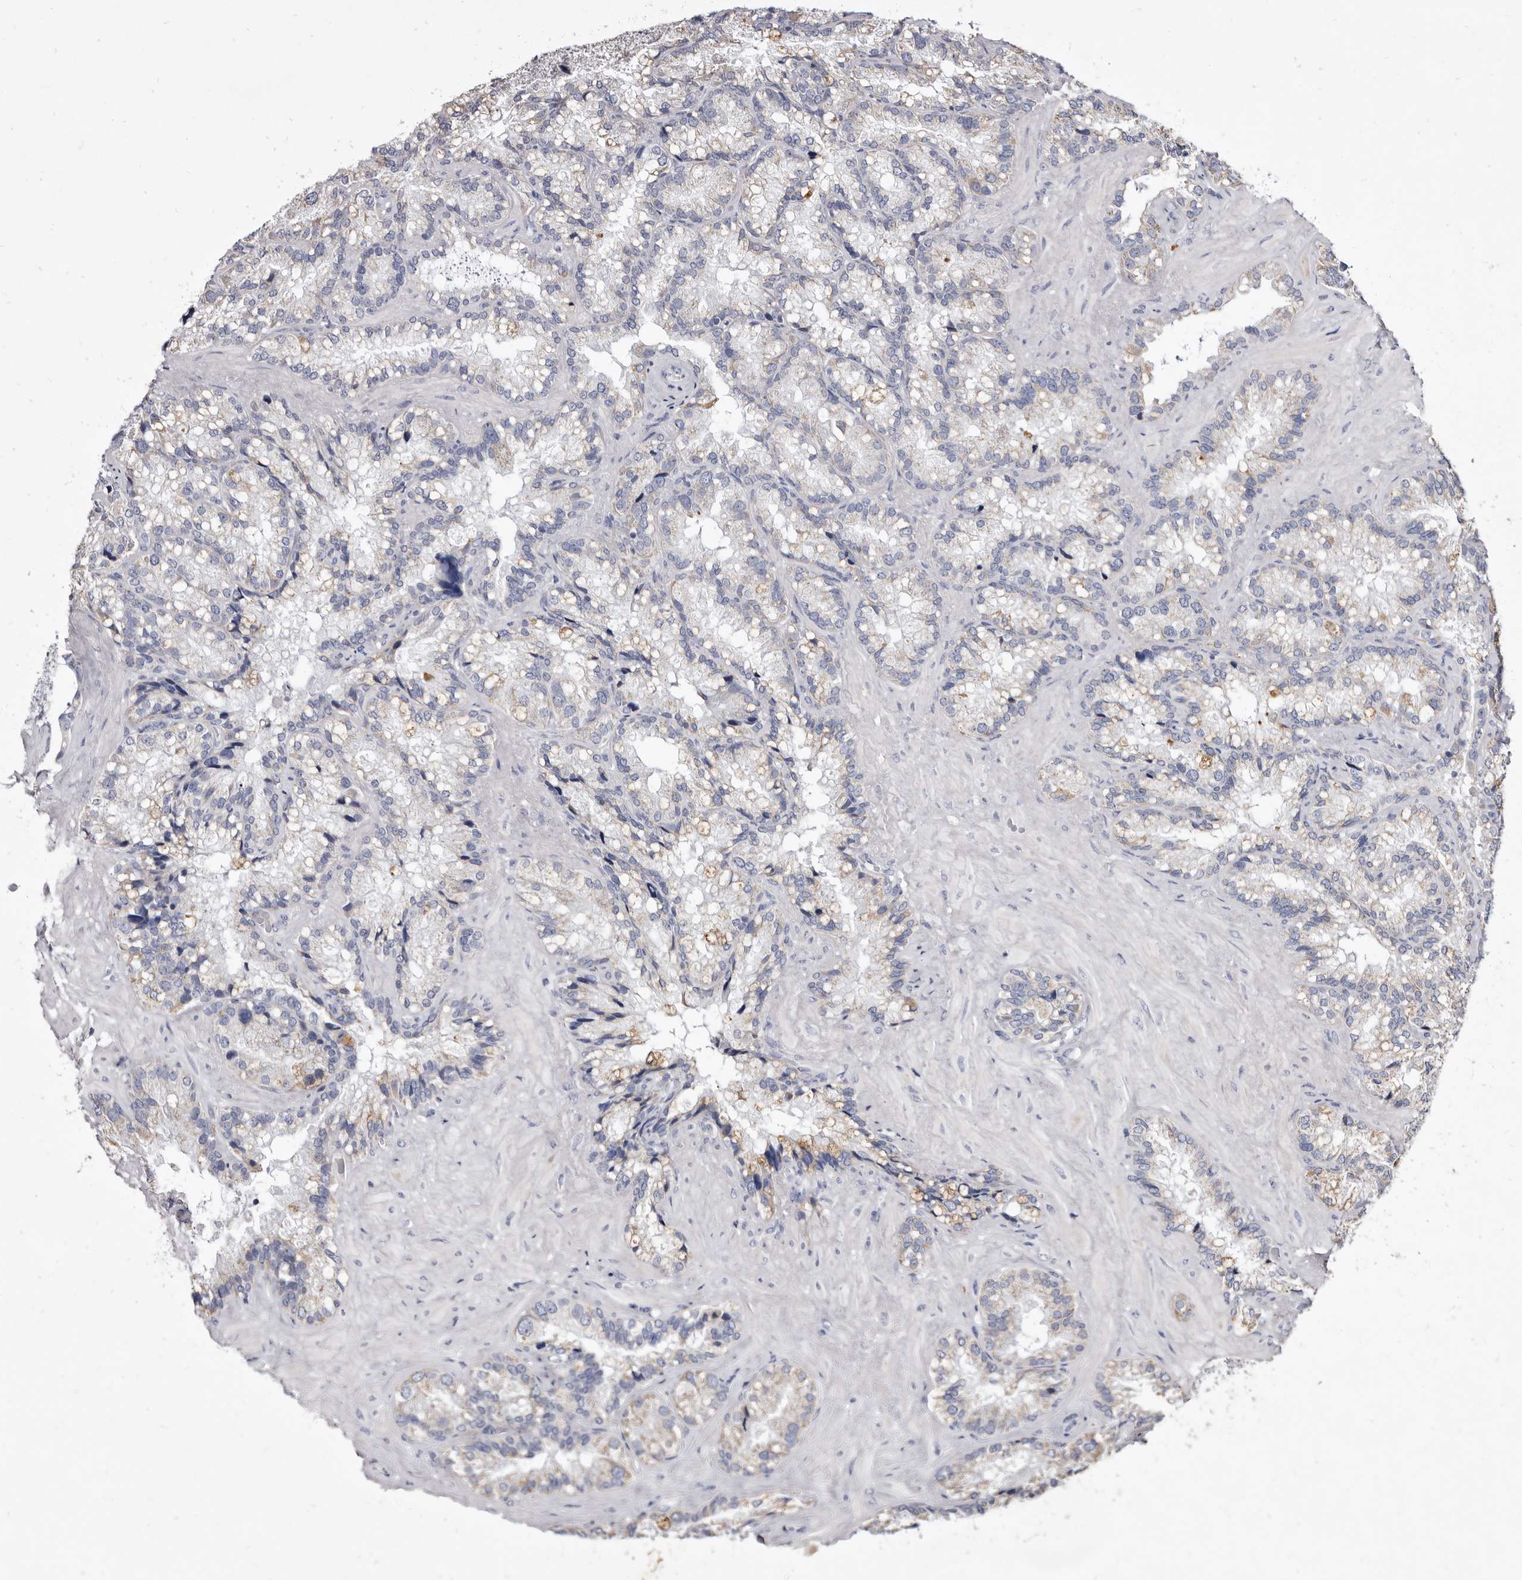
{"staining": {"intensity": "moderate", "quantity": "<25%", "location": "cytoplasmic/membranous"}, "tissue": "seminal vesicle", "cell_type": "Glandular cells", "image_type": "normal", "snomed": [{"axis": "morphology", "description": "Normal tissue, NOS"}, {"axis": "topography", "description": "Prostate"}, {"axis": "topography", "description": "Seminal veicle"}], "caption": "Human seminal vesicle stained with a brown dye exhibits moderate cytoplasmic/membranous positive positivity in approximately <25% of glandular cells.", "gene": "CYP2E1", "patient": {"sex": "male", "age": 68}}